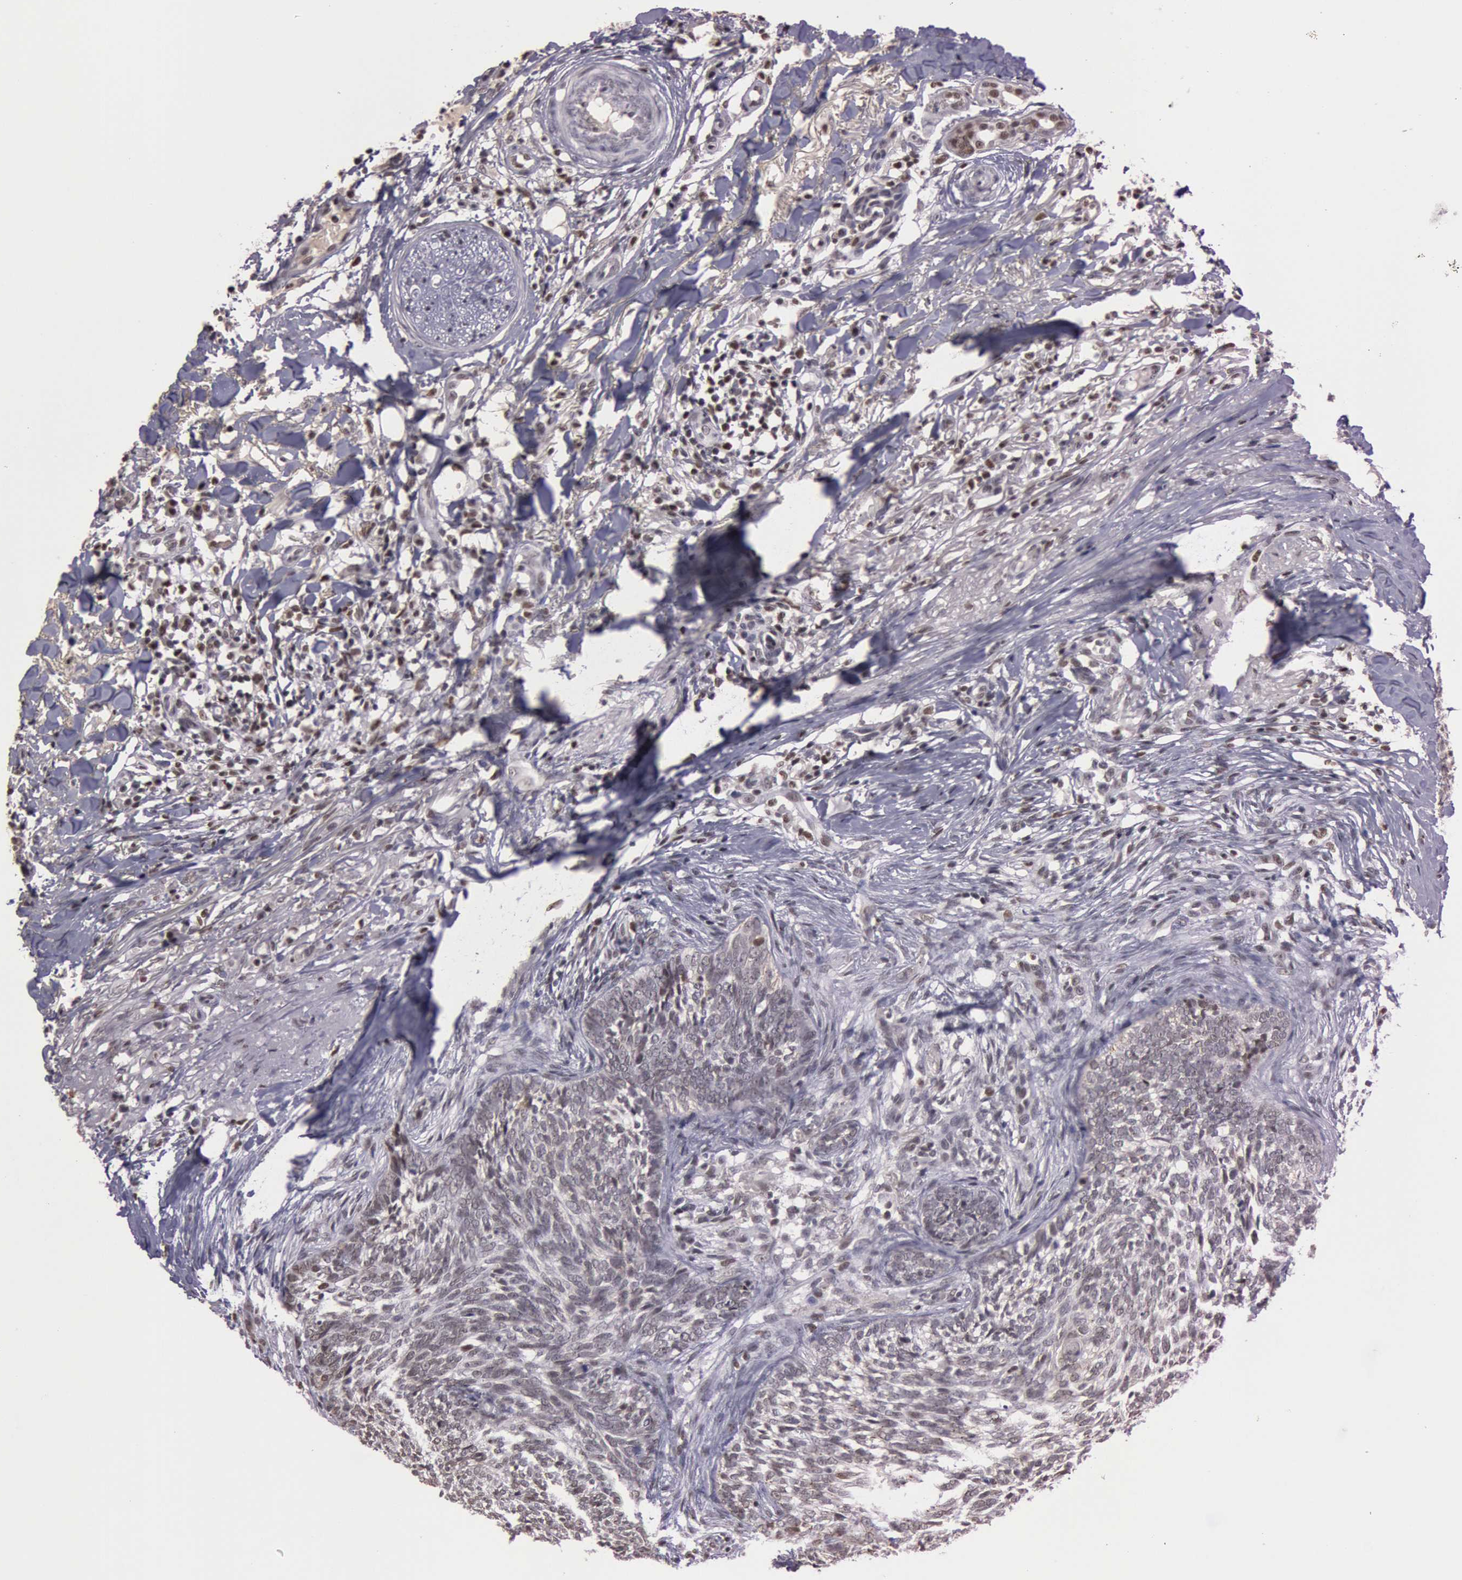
{"staining": {"intensity": "weak", "quantity": "<25%", "location": "nuclear"}, "tissue": "skin cancer", "cell_type": "Tumor cells", "image_type": "cancer", "snomed": [{"axis": "morphology", "description": "Basal cell carcinoma"}, {"axis": "topography", "description": "Skin"}], "caption": "The IHC histopathology image has no significant expression in tumor cells of skin cancer (basal cell carcinoma) tissue.", "gene": "TASL", "patient": {"sex": "female", "age": 81}}